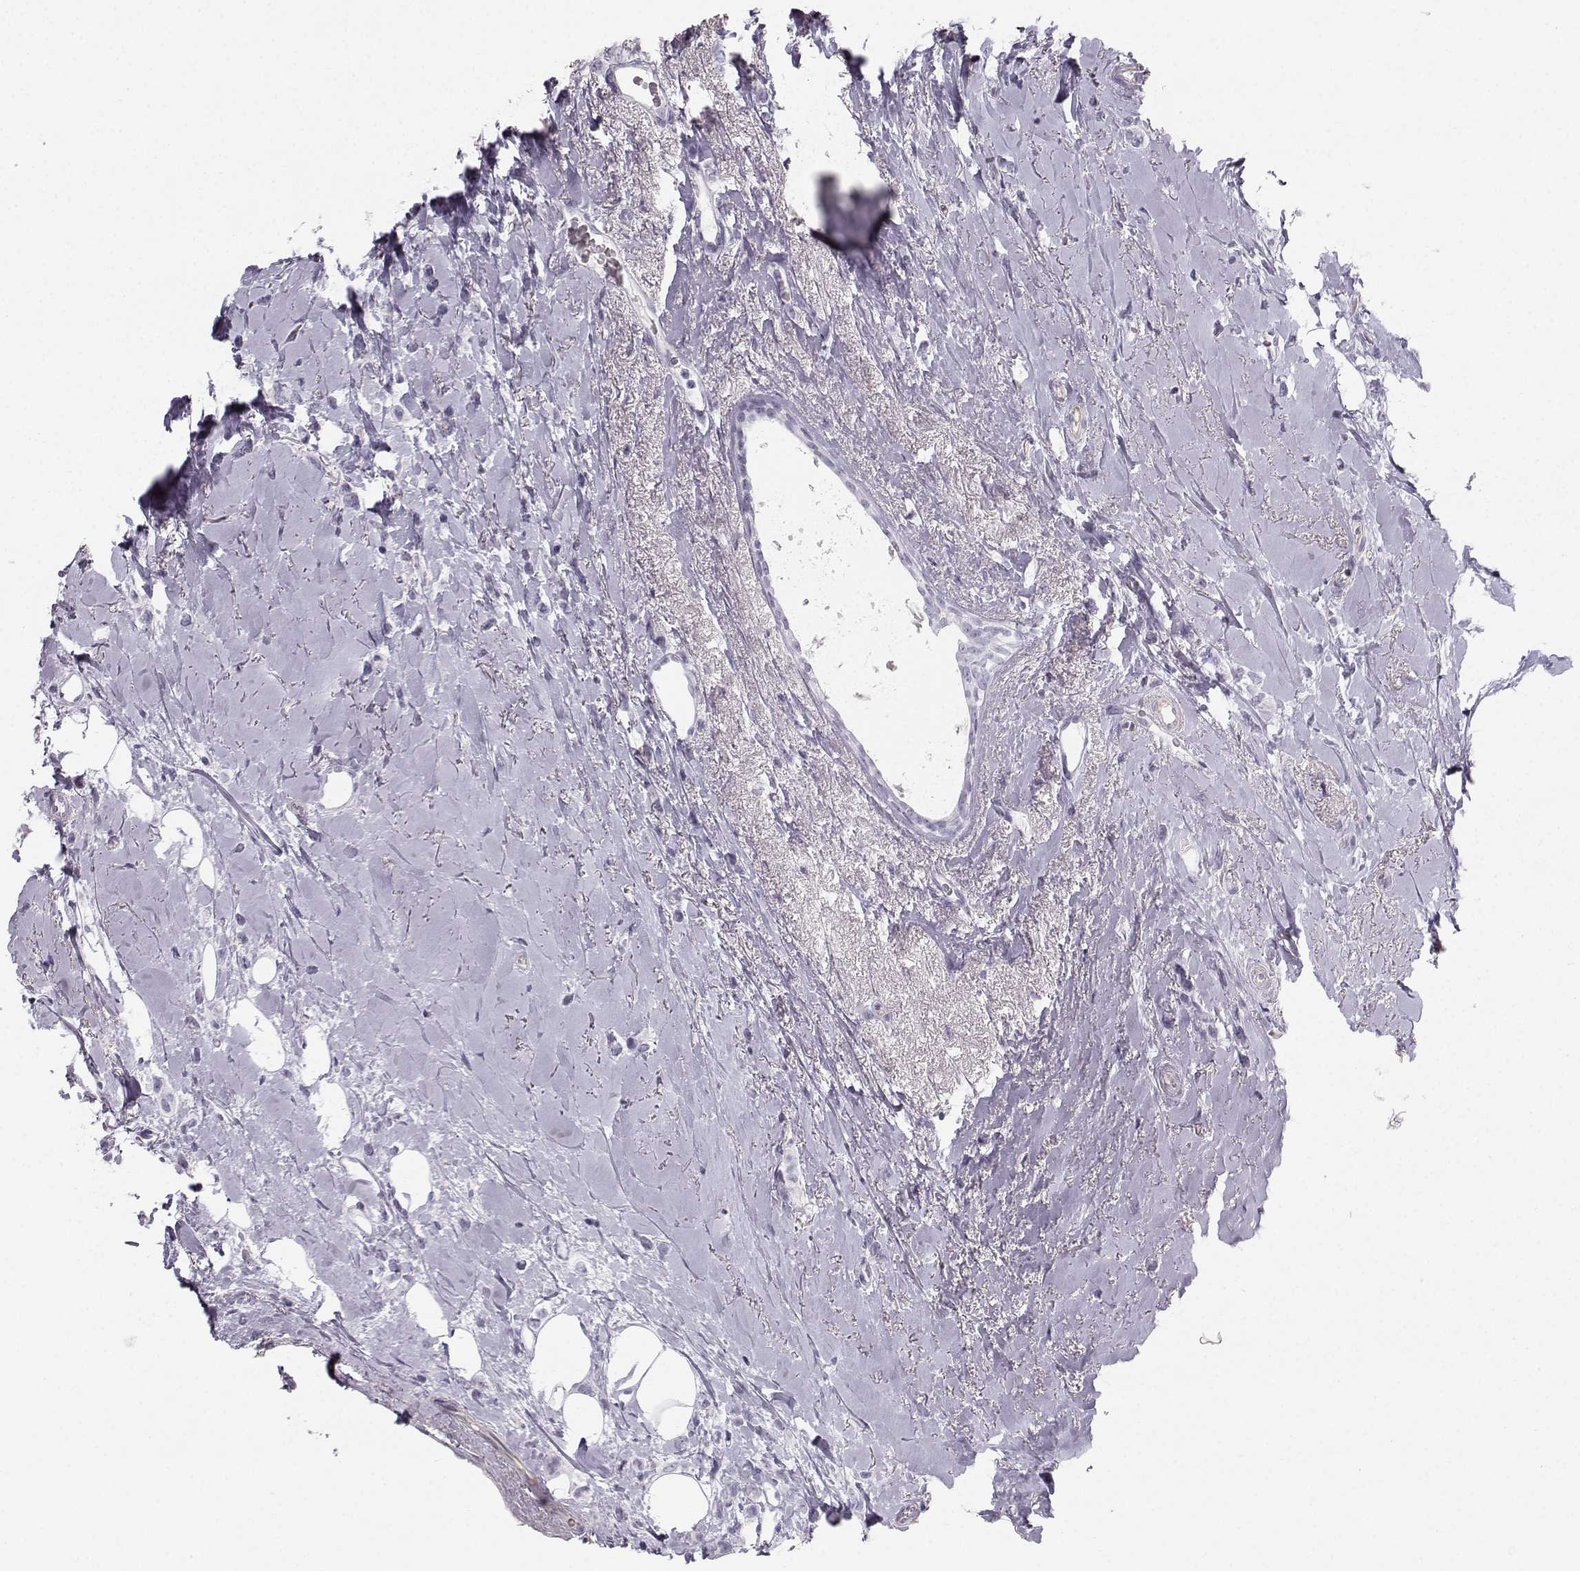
{"staining": {"intensity": "negative", "quantity": "none", "location": "none"}, "tissue": "breast cancer", "cell_type": "Tumor cells", "image_type": "cancer", "snomed": [{"axis": "morphology", "description": "Lobular carcinoma"}, {"axis": "topography", "description": "Breast"}], "caption": "Tumor cells show no significant expression in lobular carcinoma (breast). (Stains: DAB immunohistochemistry with hematoxylin counter stain, Microscopy: brightfield microscopy at high magnification).", "gene": "CASR", "patient": {"sex": "female", "age": 66}}